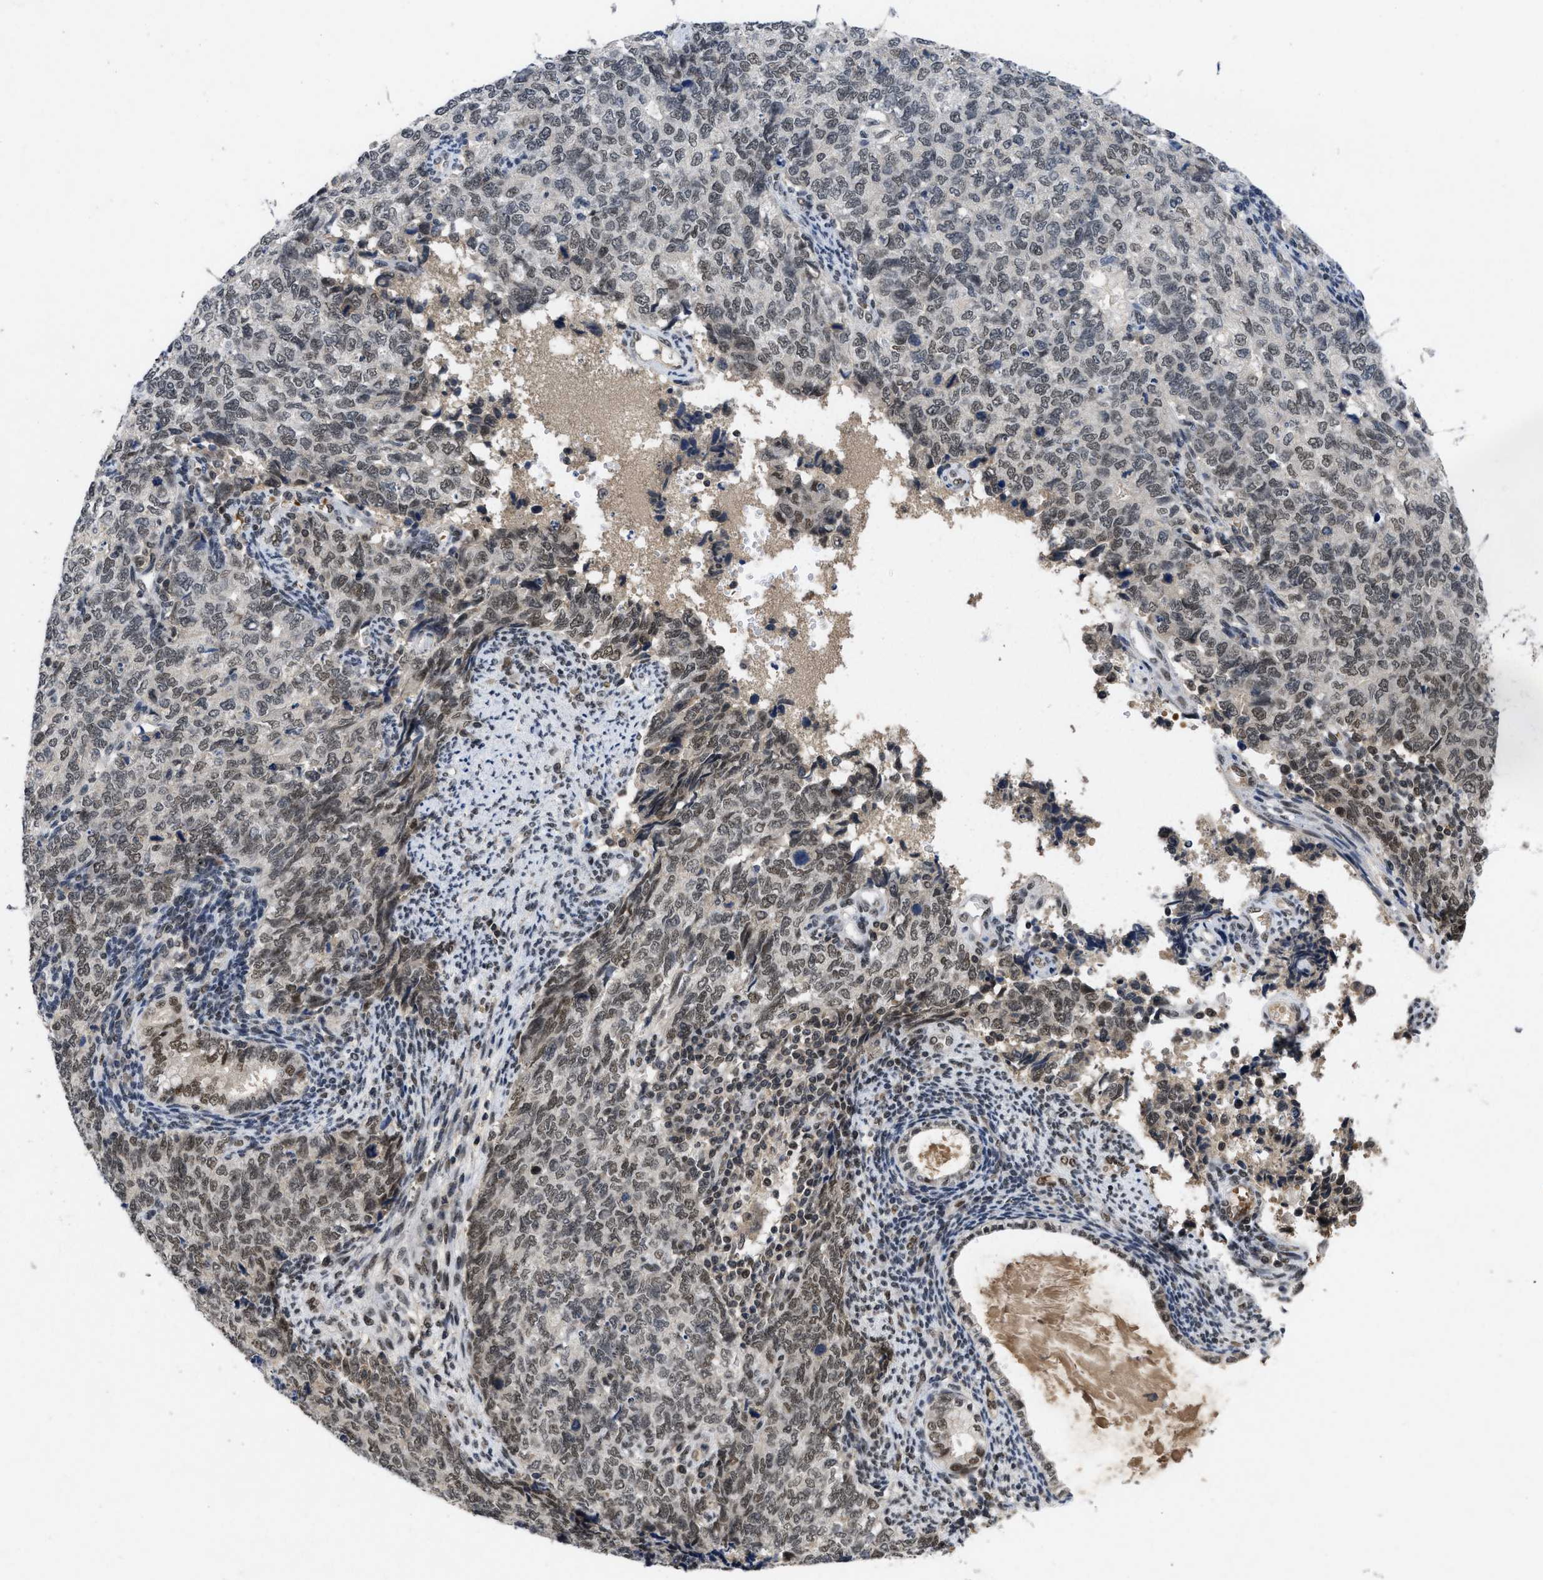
{"staining": {"intensity": "weak", "quantity": "25%-75%", "location": "nuclear"}, "tissue": "cervical cancer", "cell_type": "Tumor cells", "image_type": "cancer", "snomed": [{"axis": "morphology", "description": "Squamous cell carcinoma, NOS"}, {"axis": "topography", "description": "Cervix"}], "caption": "Immunohistochemistry (IHC) photomicrograph of human squamous cell carcinoma (cervical) stained for a protein (brown), which reveals low levels of weak nuclear positivity in approximately 25%-75% of tumor cells.", "gene": "ZNF346", "patient": {"sex": "female", "age": 63}}